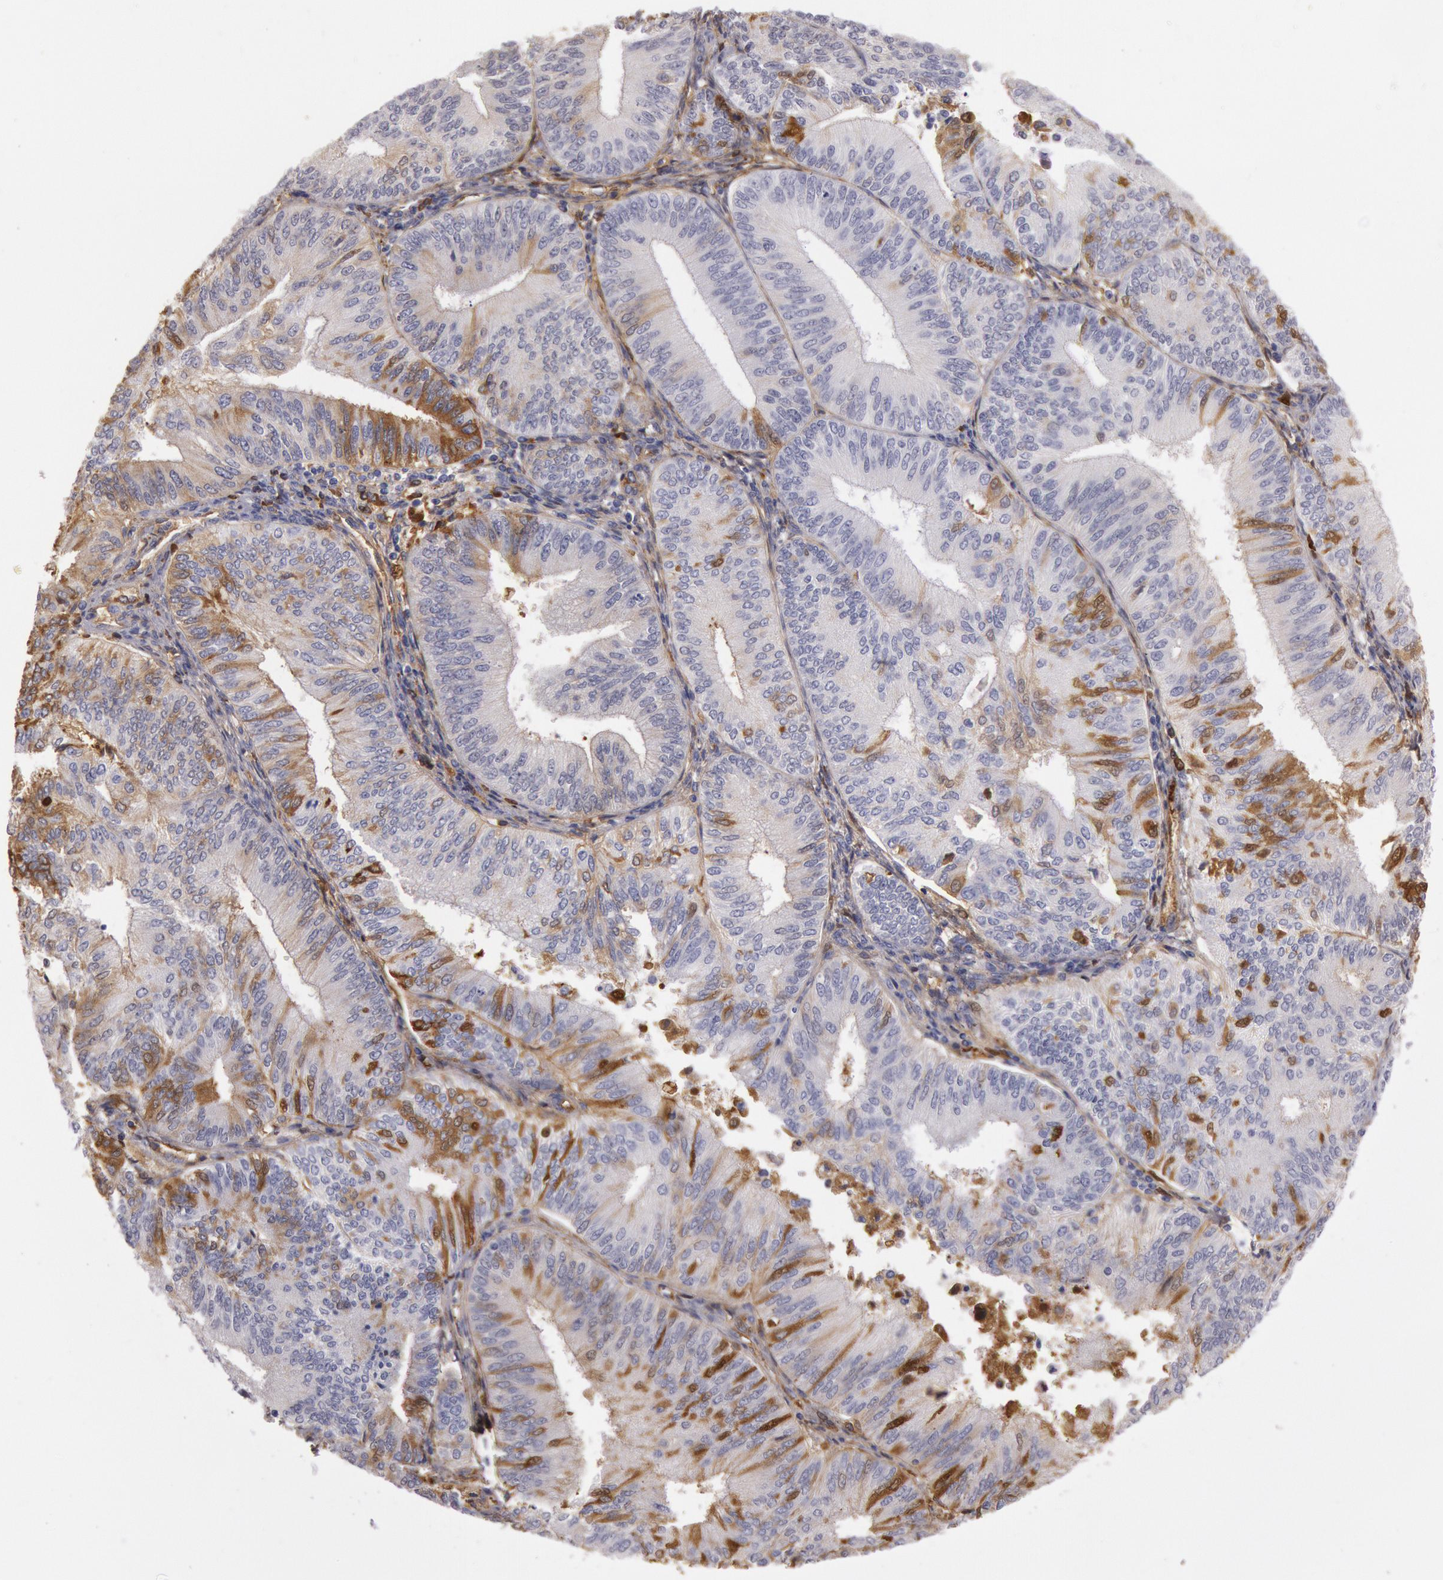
{"staining": {"intensity": "moderate", "quantity": "<25%", "location": "cytoplasmic/membranous"}, "tissue": "endometrial cancer", "cell_type": "Tumor cells", "image_type": "cancer", "snomed": [{"axis": "morphology", "description": "Adenocarcinoma, NOS"}, {"axis": "topography", "description": "Endometrium"}], "caption": "A histopathology image of adenocarcinoma (endometrial) stained for a protein demonstrates moderate cytoplasmic/membranous brown staining in tumor cells.", "gene": "IGHA1", "patient": {"sex": "female", "age": 55}}